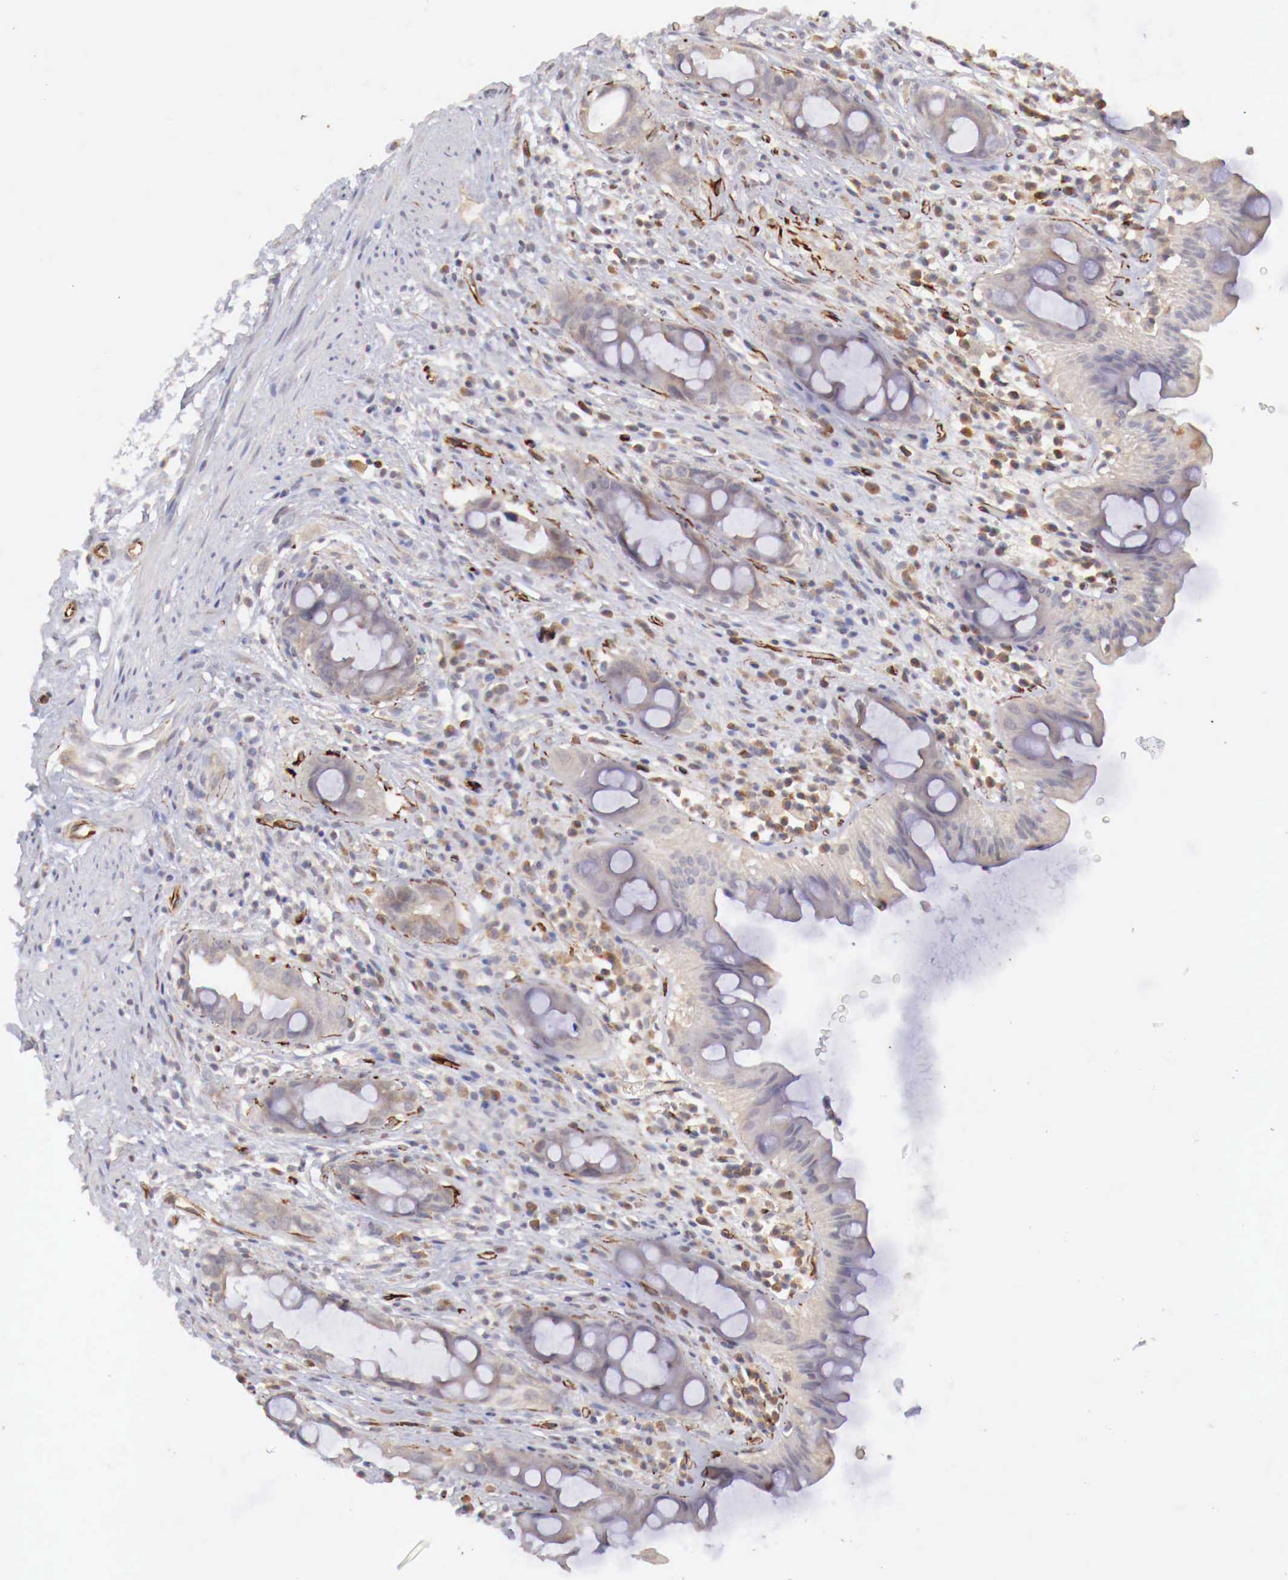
{"staining": {"intensity": "negative", "quantity": "none", "location": "none"}, "tissue": "rectum", "cell_type": "Glandular cells", "image_type": "normal", "snomed": [{"axis": "morphology", "description": "Normal tissue, NOS"}, {"axis": "topography", "description": "Rectum"}], "caption": "Rectum stained for a protein using IHC exhibits no positivity glandular cells.", "gene": "WT1", "patient": {"sex": "male", "age": 65}}